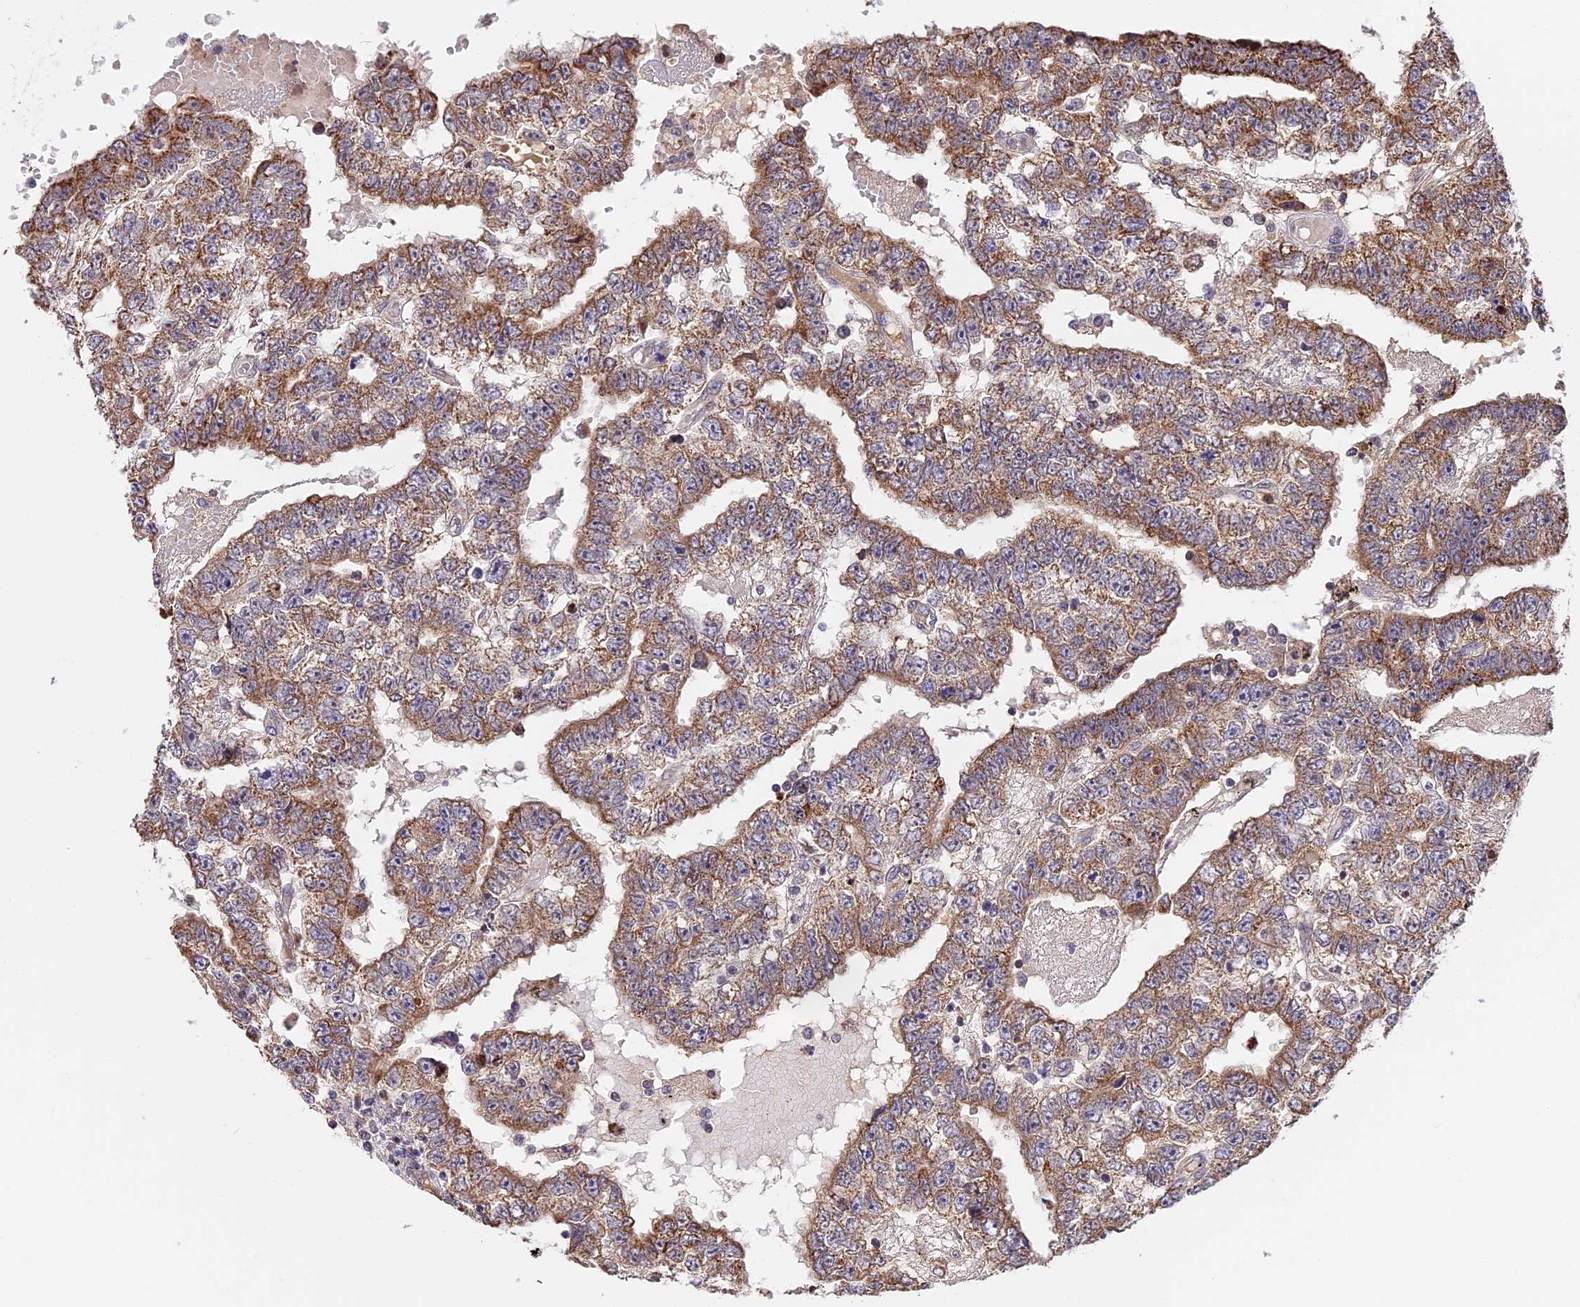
{"staining": {"intensity": "moderate", "quantity": ">75%", "location": "cytoplasmic/membranous"}, "tissue": "testis cancer", "cell_type": "Tumor cells", "image_type": "cancer", "snomed": [{"axis": "morphology", "description": "Carcinoma, Embryonal, NOS"}, {"axis": "topography", "description": "Testis"}], "caption": "Testis embryonal carcinoma stained with immunohistochemistry (IHC) displays moderate cytoplasmic/membranous positivity in approximately >75% of tumor cells.", "gene": "RERGL", "patient": {"sex": "male", "age": 25}}